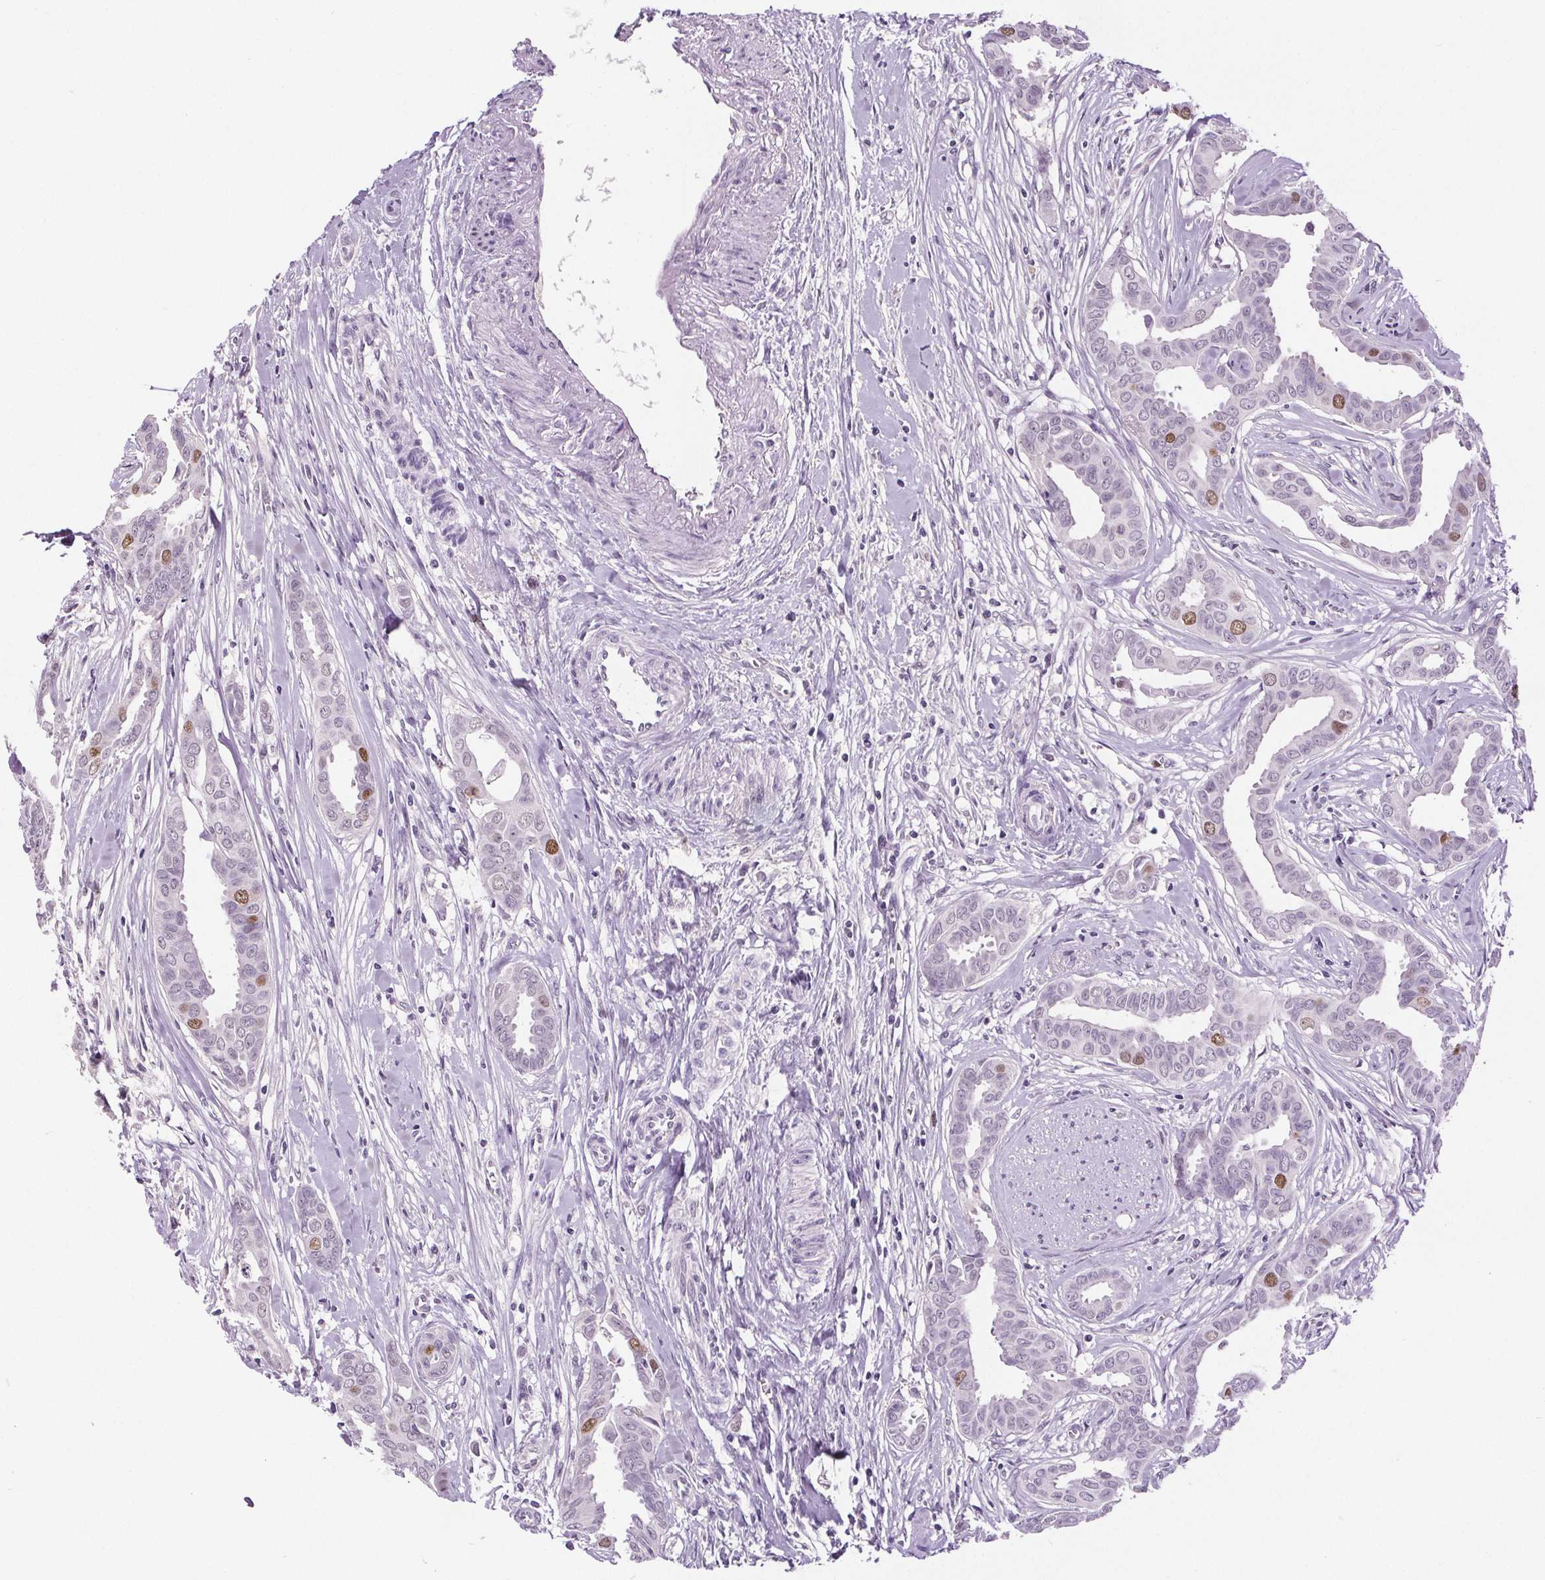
{"staining": {"intensity": "moderate", "quantity": "<25%", "location": "nuclear"}, "tissue": "breast cancer", "cell_type": "Tumor cells", "image_type": "cancer", "snomed": [{"axis": "morphology", "description": "Duct carcinoma"}, {"axis": "topography", "description": "Breast"}], "caption": "Brown immunohistochemical staining in human breast invasive ductal carcinoma demonstrates moderate nuclear expression in approximately <25% of tumor cells.", "gene": "CENPF", "patient": {"sex": "female", "age": 45}}